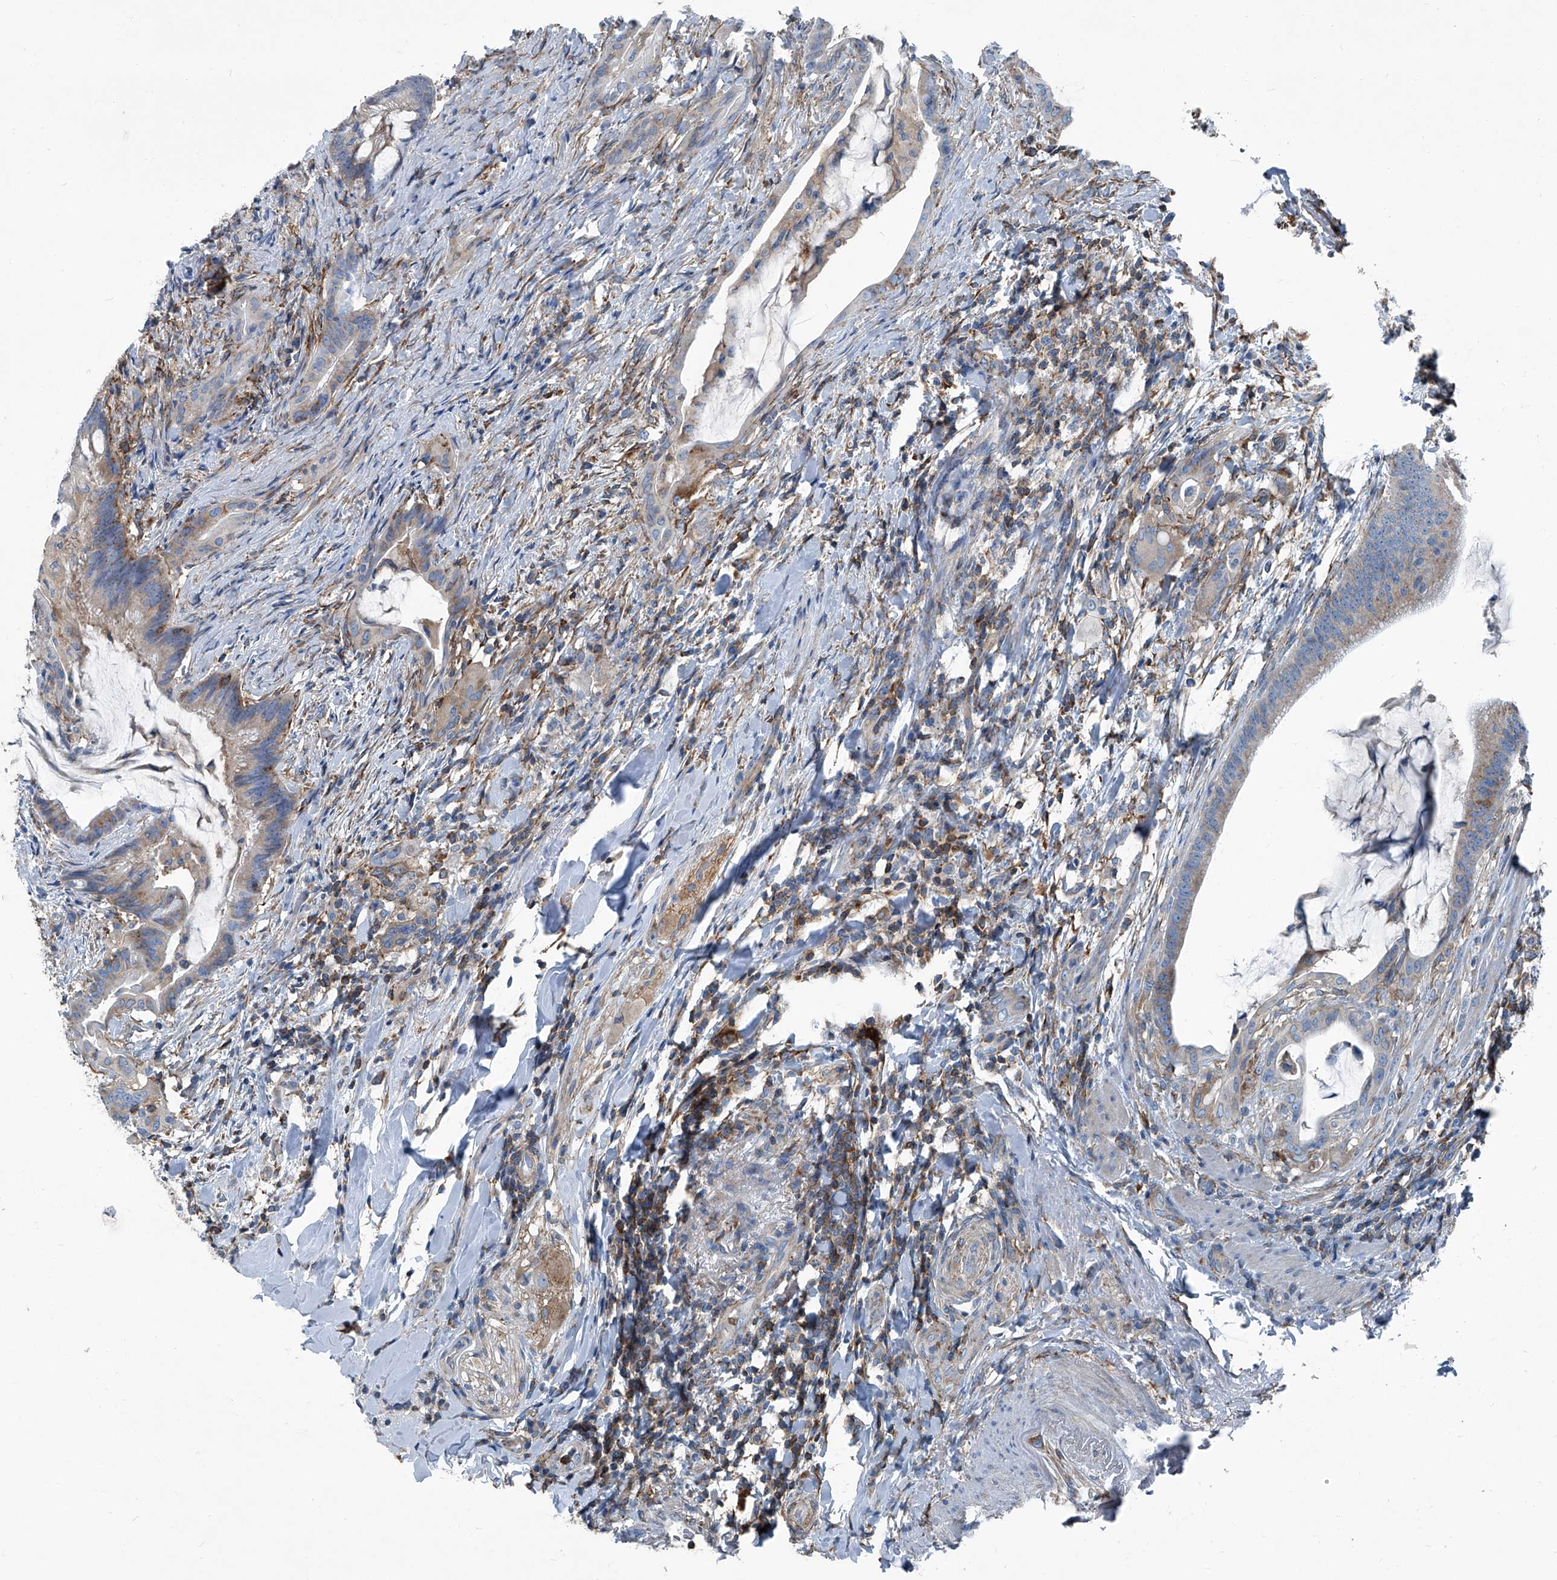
{"staining": {"intensity": "weak", "quantity": "<25%", "location": "cytoplasmic/membranous"}, "tissue": "colorectal cancer", "cell_type": "Tumor cells", "image_type": "cancer", "snomed": [{"axis": "morphology", "description": "Adenocarcinoma, NOS"}, {"axis": "topography", "description": "Colon"}], "caption": "This is a image of immunohistochemistry (IHC) staining of colorectal cancer (adenocarcinoma), which shows no staining in tumor cells.", "gene": "SEPTIN7", "patient": {"sex": "female", "age": 66}}